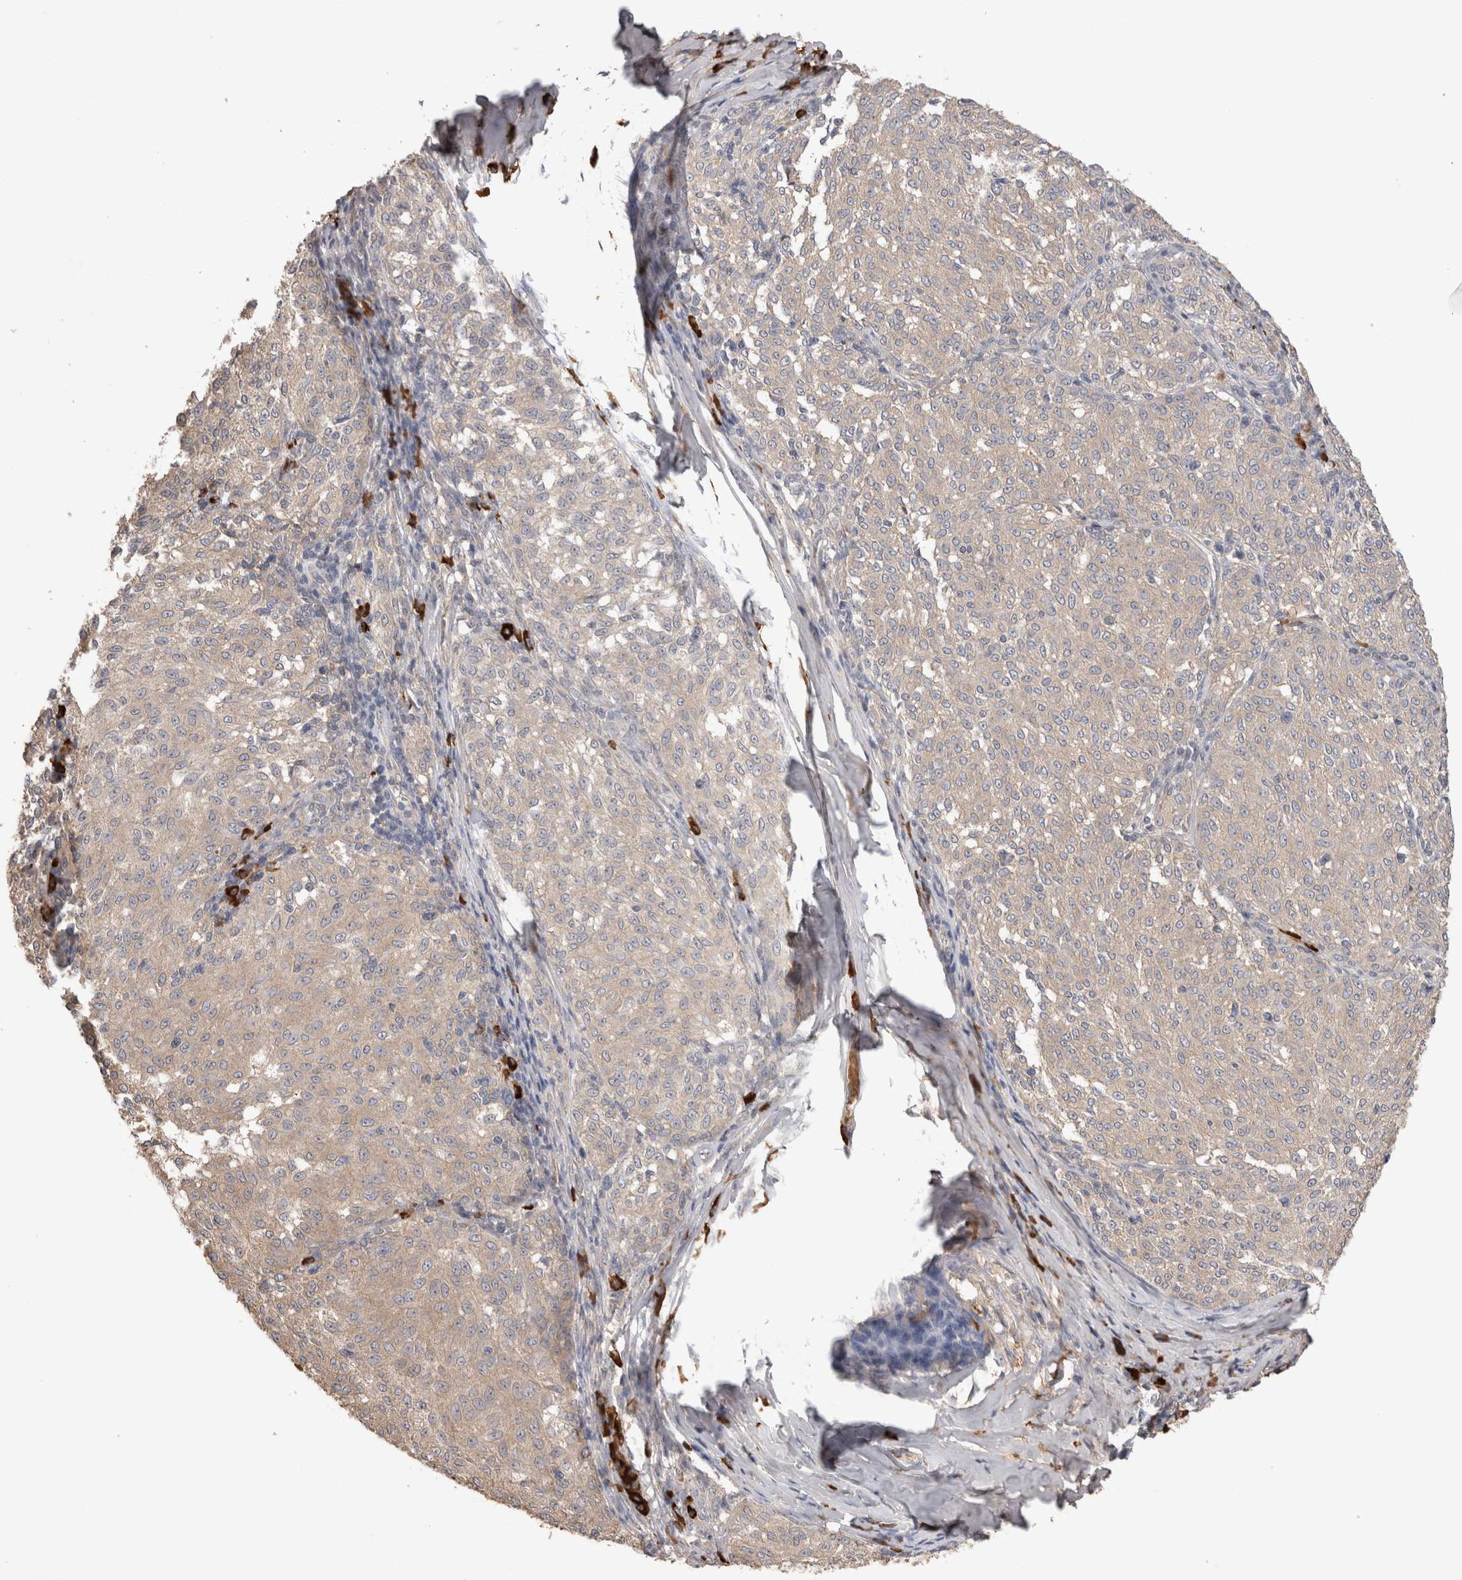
{"staining": {"intensity": "negative", "quantity": "none", "location": "none"}, "tissue": "melanoma", "cell_type": "Tumor cells", "image_type": "cancer", "snomed": [{"axis": "morphology", "description": "Malignant melanoma, NOS"}, {"axis": "topography", "description": "Skin"}], "caption": "Tumor cells show no significant expression in malignant melanoma. (DAB immunohistochemistry (IHC), high magnification).", "gene": "PPP3CC", "patient": {"sex": "female", "age": 72}}